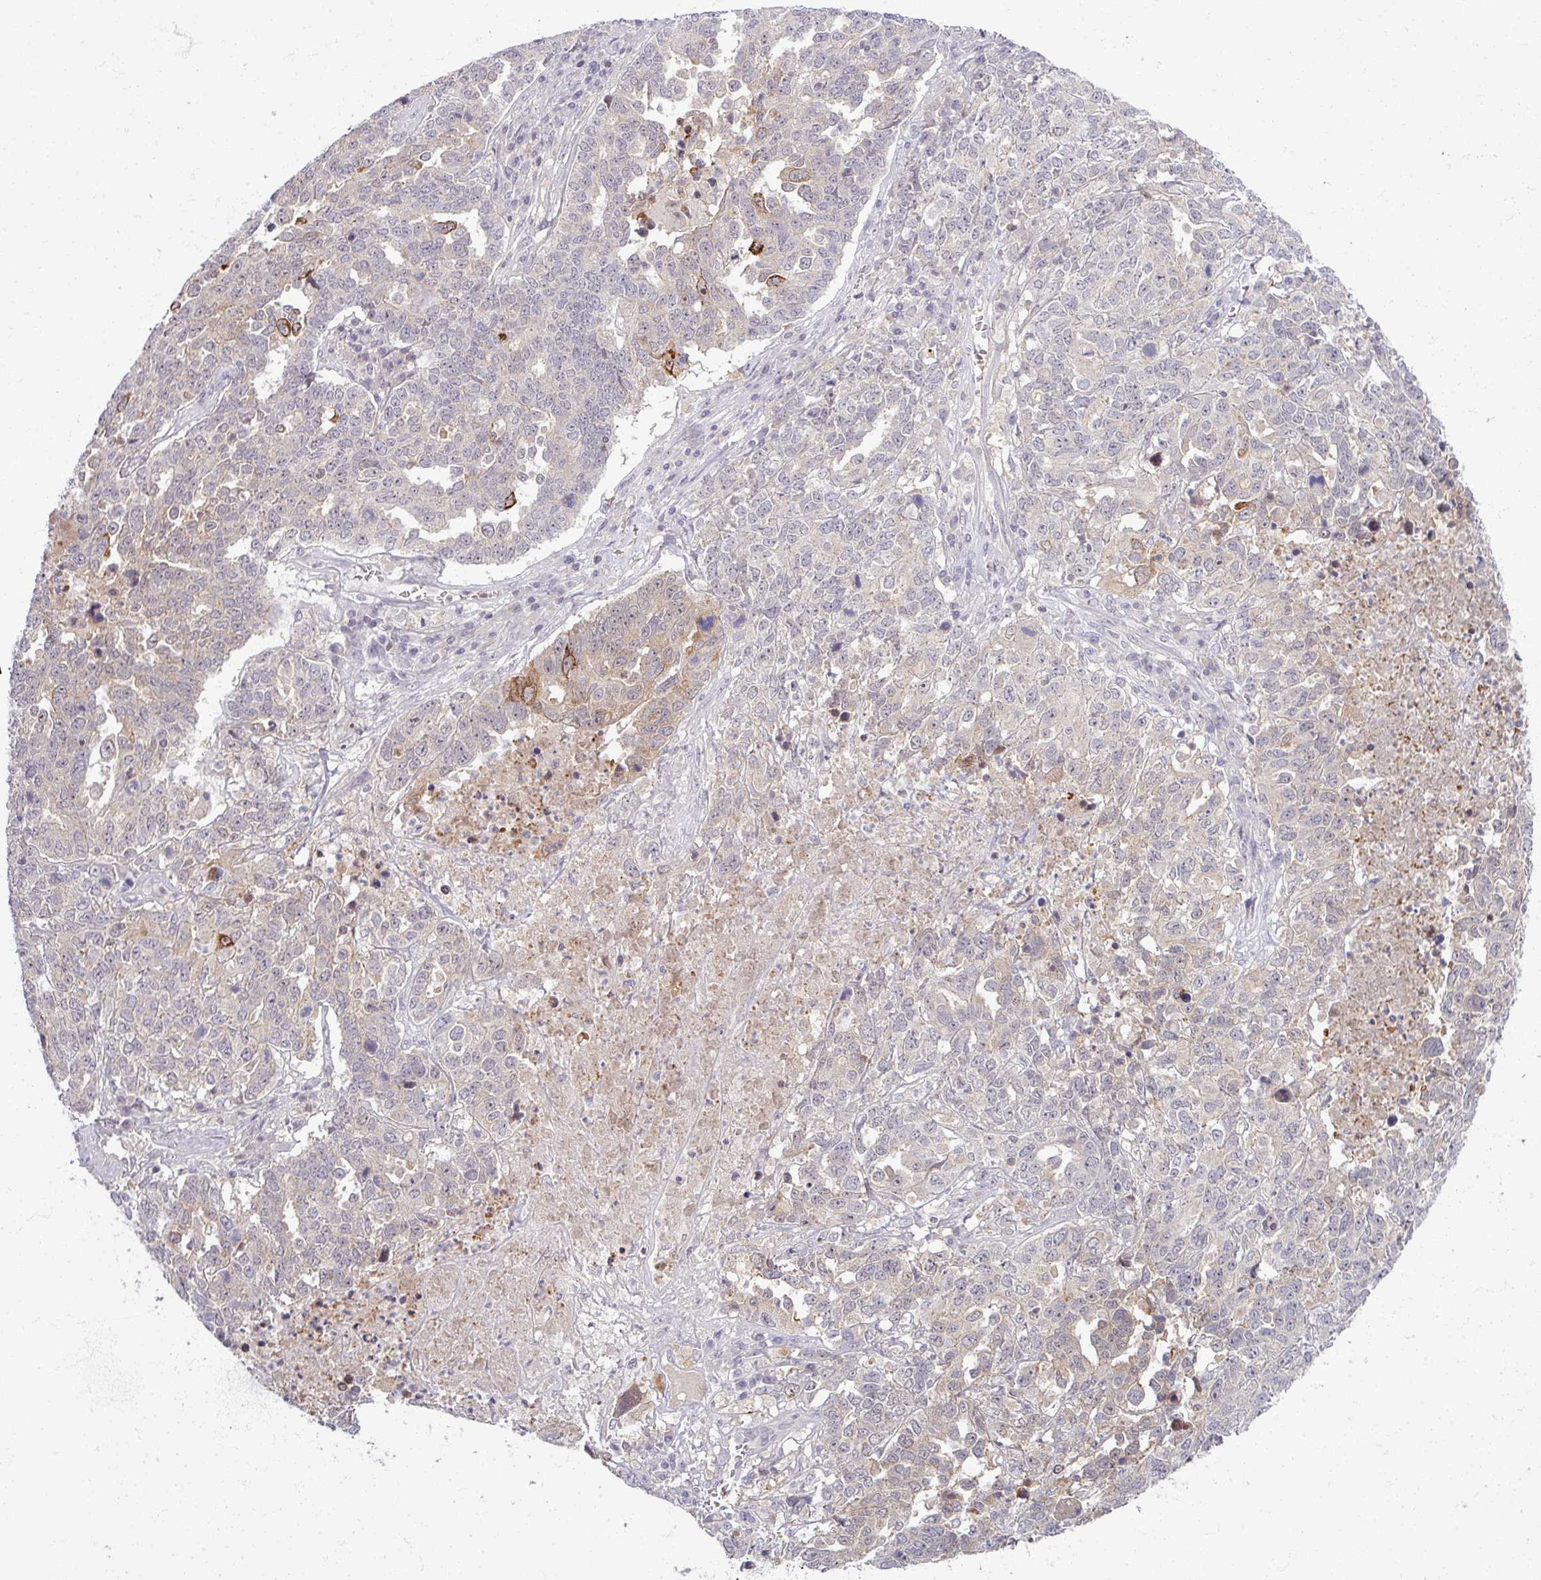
{"staining": {"intensity": "negative", "quantity": "none", "location": "none"}, "tissue": "ovarian cancer", "cell_type": "Tumor cells", "image_type": "cancer", "snomed": [{"axis": "morphology", "description": "Carcinoma, endometroid"}, {"axis": "topography", "description": "Ovary"}], "caption": "The IHC photomicrograph has no significant staining in tumor cells of ovarian cancer tissue. The staining was performed using DAB (3,3'-diaminobenzidine) to visualize the protein expression in brown, while the nuclei were stained in blue with hematoxylin (Magnification: 20x).", "gene": "TTLL7", "patient": {"sex": "female", "age": 62}}